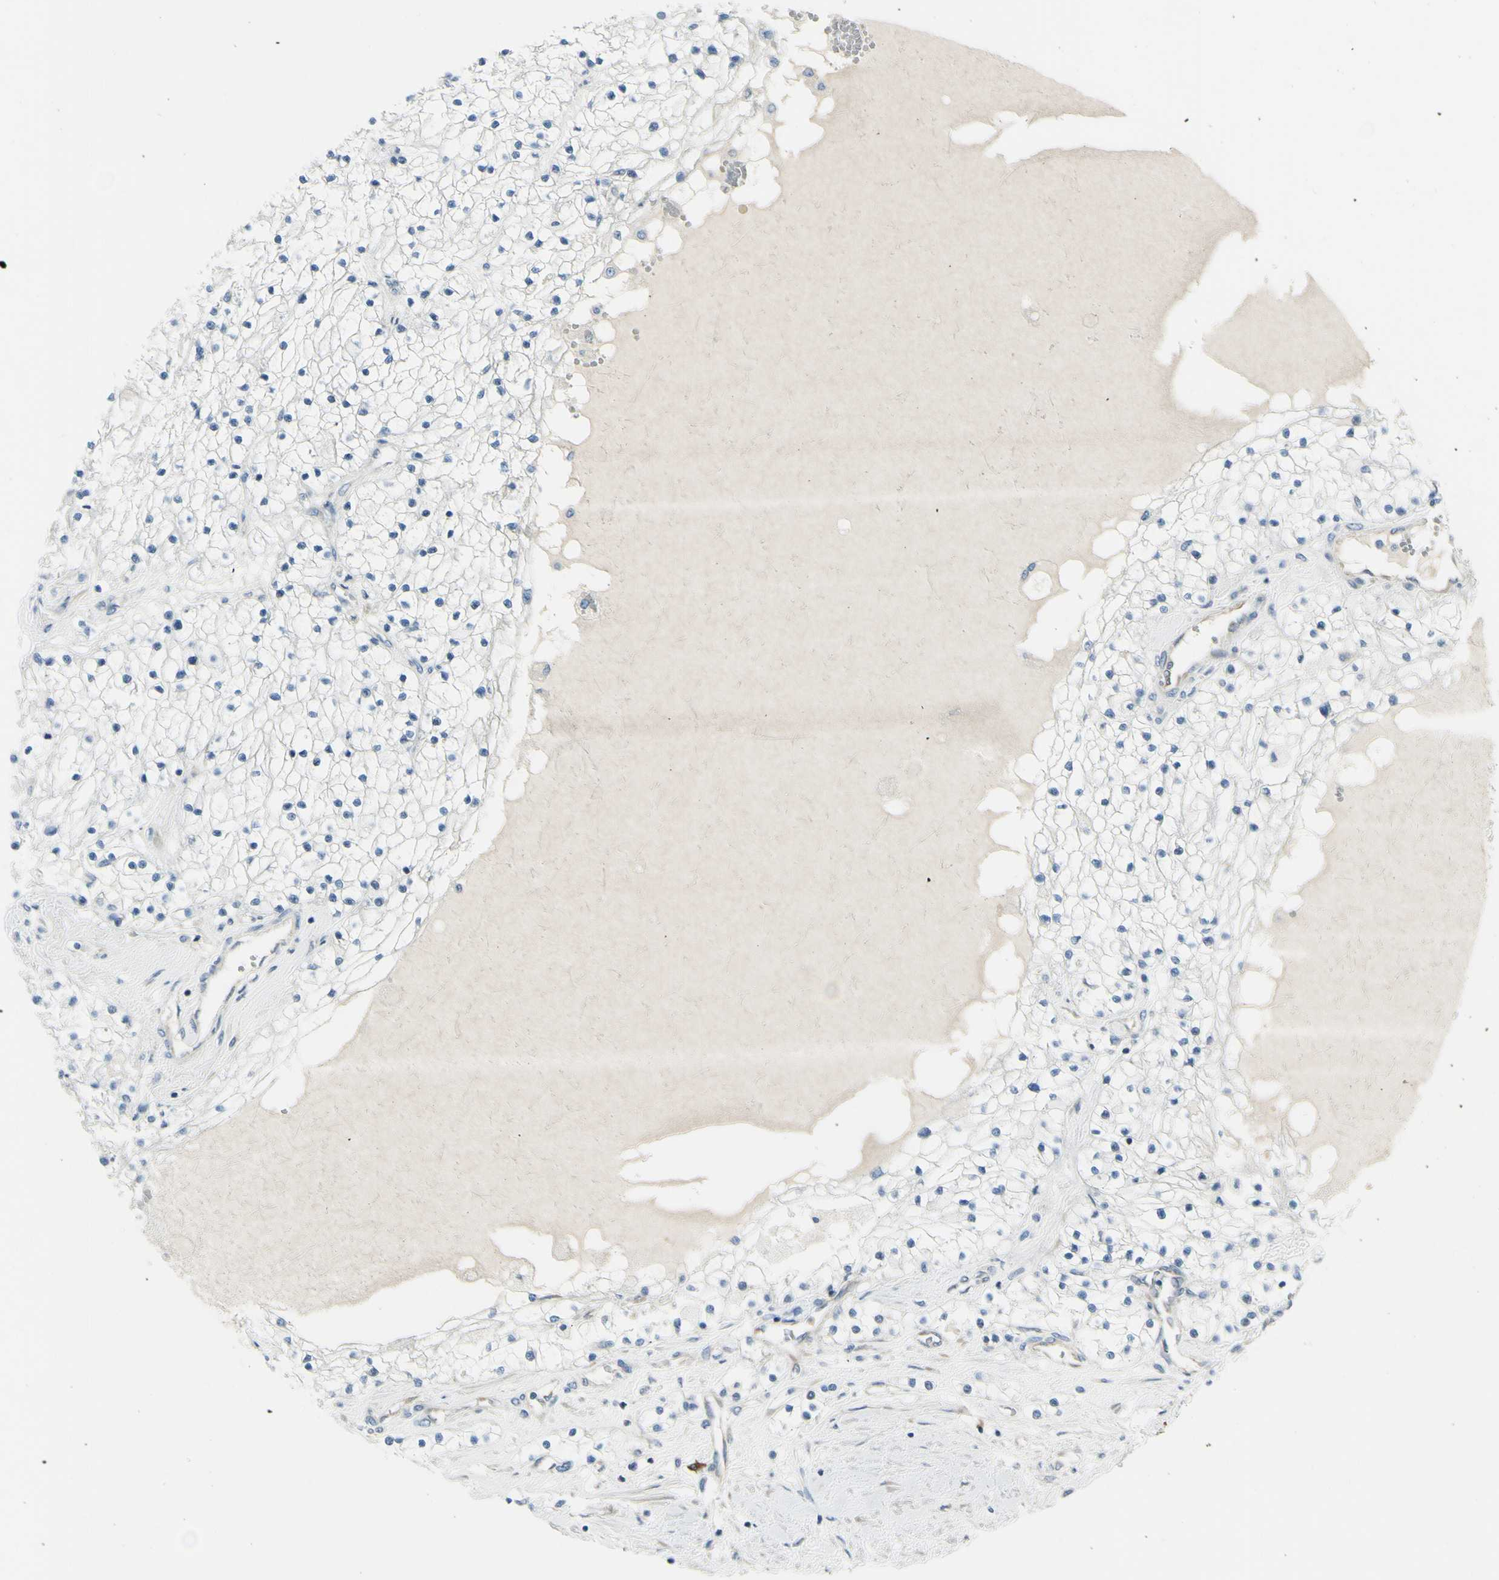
{"staining": {"intensity": "negative", "quantity": "none", "location": "none"}, "tissue": "renal cancer", "cell_type": "Tumor cells", "image_type": "cancer", "snomed": [{"axis": "morphology", "description": "Adenocarcinoma, NOS"}, {"axis": "topography", "description": "Kidney"}], "caption": "Human renal cancer (adenocarcinoma) stained for a protein using immunohistochemistry reveals no staining in tumor cells.", "gene": "SELENOS", "patient": {"sex": "male", "age": 68}}